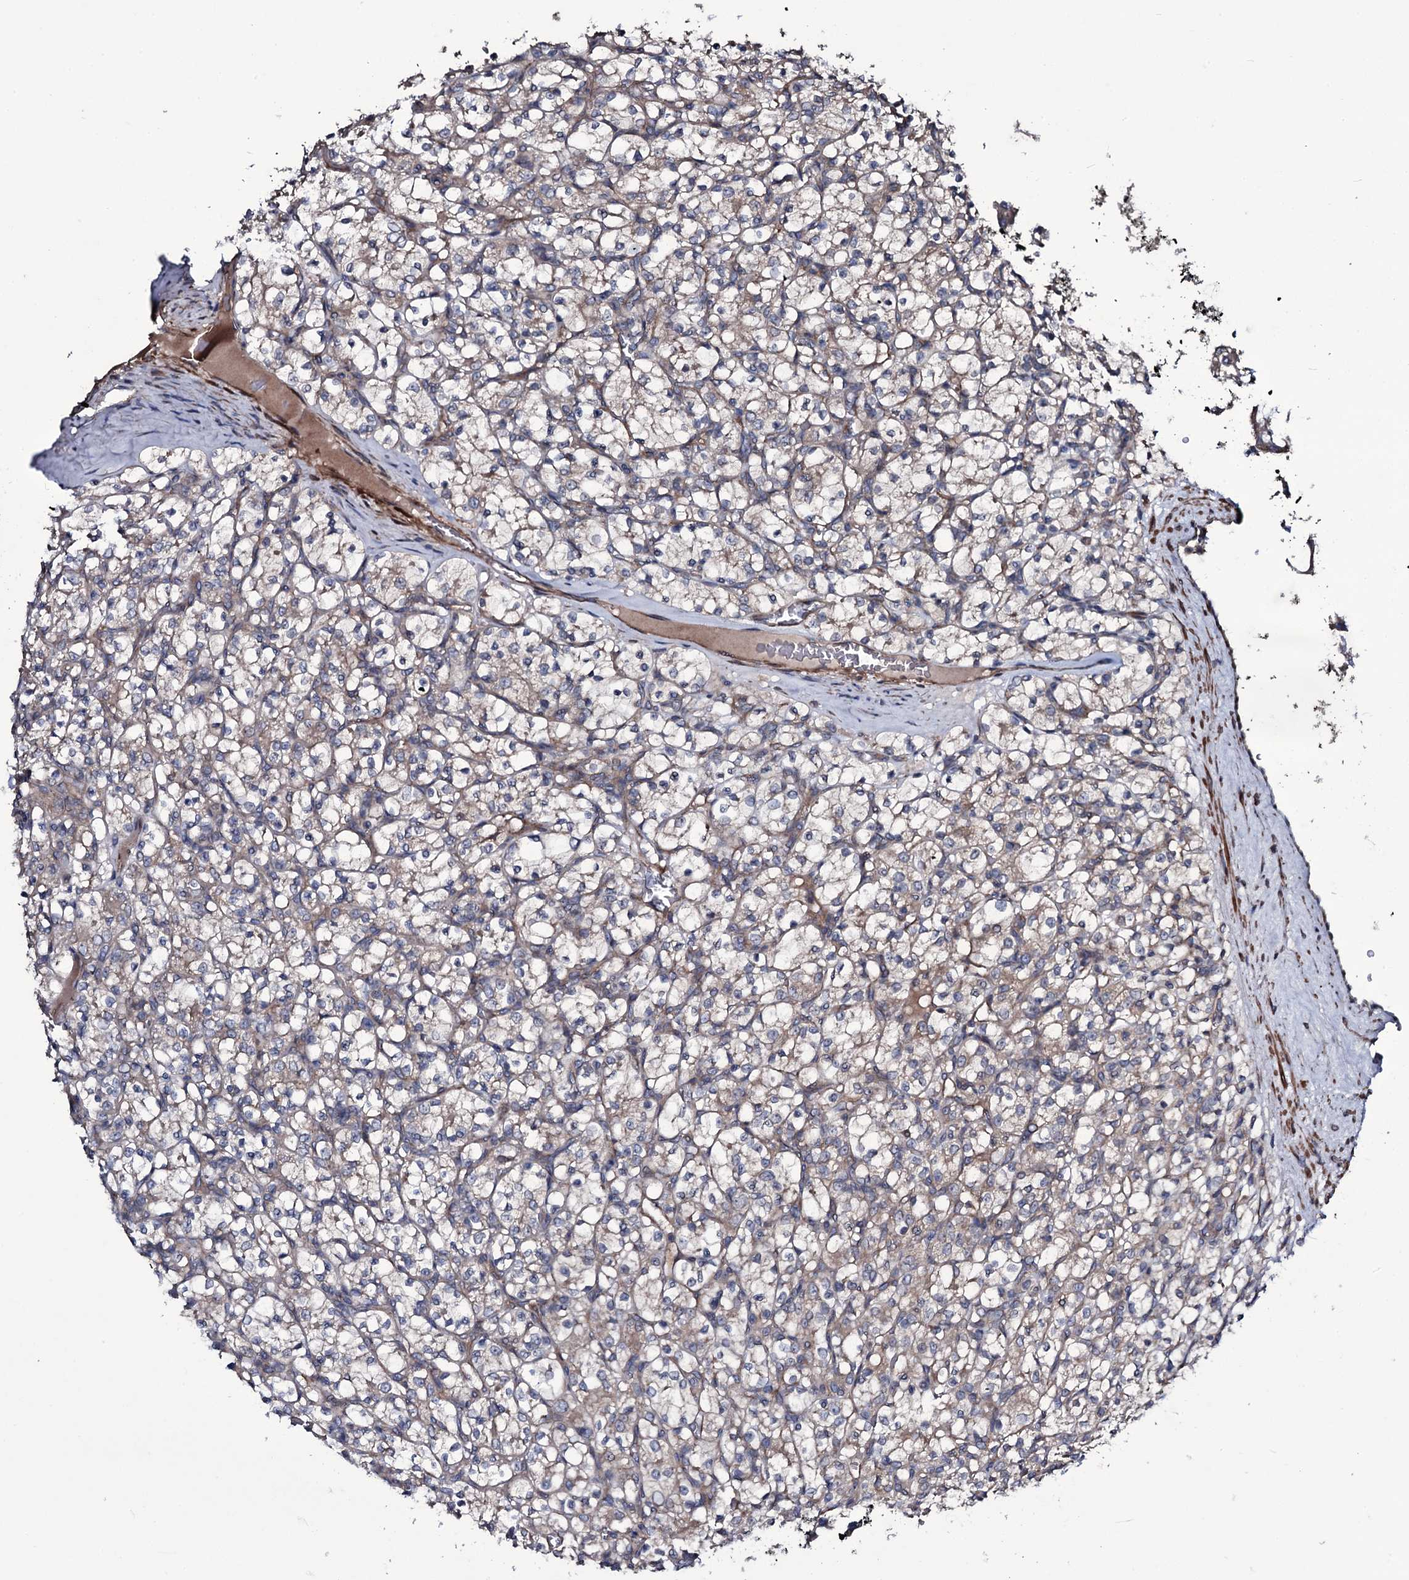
{"staining": {"intensity": "weak", "quantity": "<25%", "location": "cytoplasmic/membranous"}, "tissue": "renal cancer", "cell_type": "Tumor cells", "image_type": "cancer", "snomed": [{"axis": "morphology", "description": "Adenocarcinoma, NOS"}, {"axis": "topography", "description": "Kidney"}], "caption": "Immunohistochemical staining of human renal cancer exhibits no significant expression in tumor cells.", "gene": "WIPF3", "patient": {"sex": "female", "age": 69}}